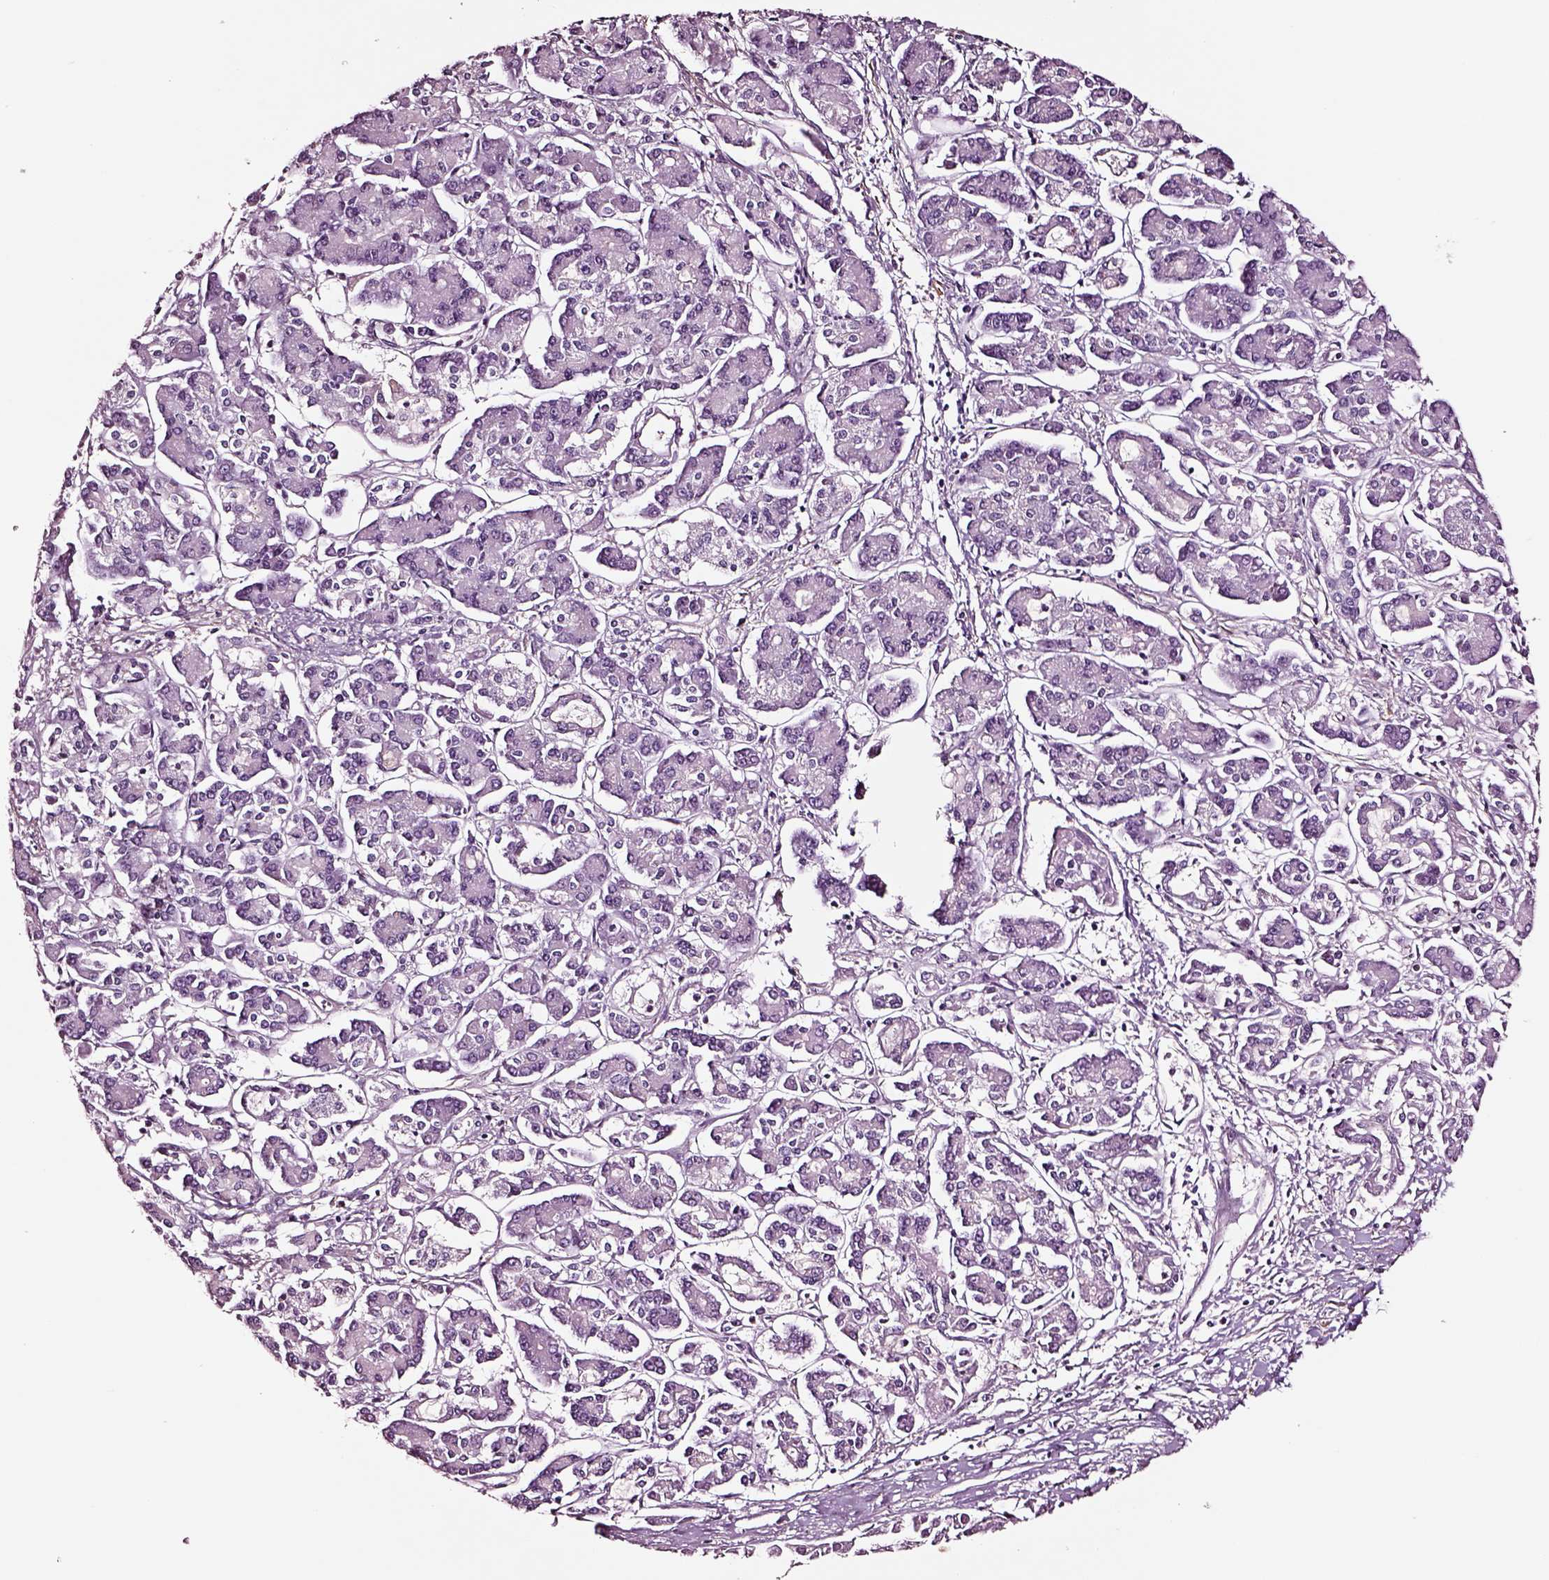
{"staining": {"intensity": "negative", "quantity": "none", "location": "none"}, "tissue": "pancreatic cancer", "cell_type": "Tumor cells", "image_type": "cancer", "snomed": [{"axis": "morphology", "description": "Adenocarcinoma, NOS"}, {"axis": "topography", "description": "Pancreas"}], "caption": "IHC of human pancreatic adenocarcinoma demonstrates no expression in tumor cells.", "gene": "SOX10", "patient": {"sex": "male", "age": 85}}